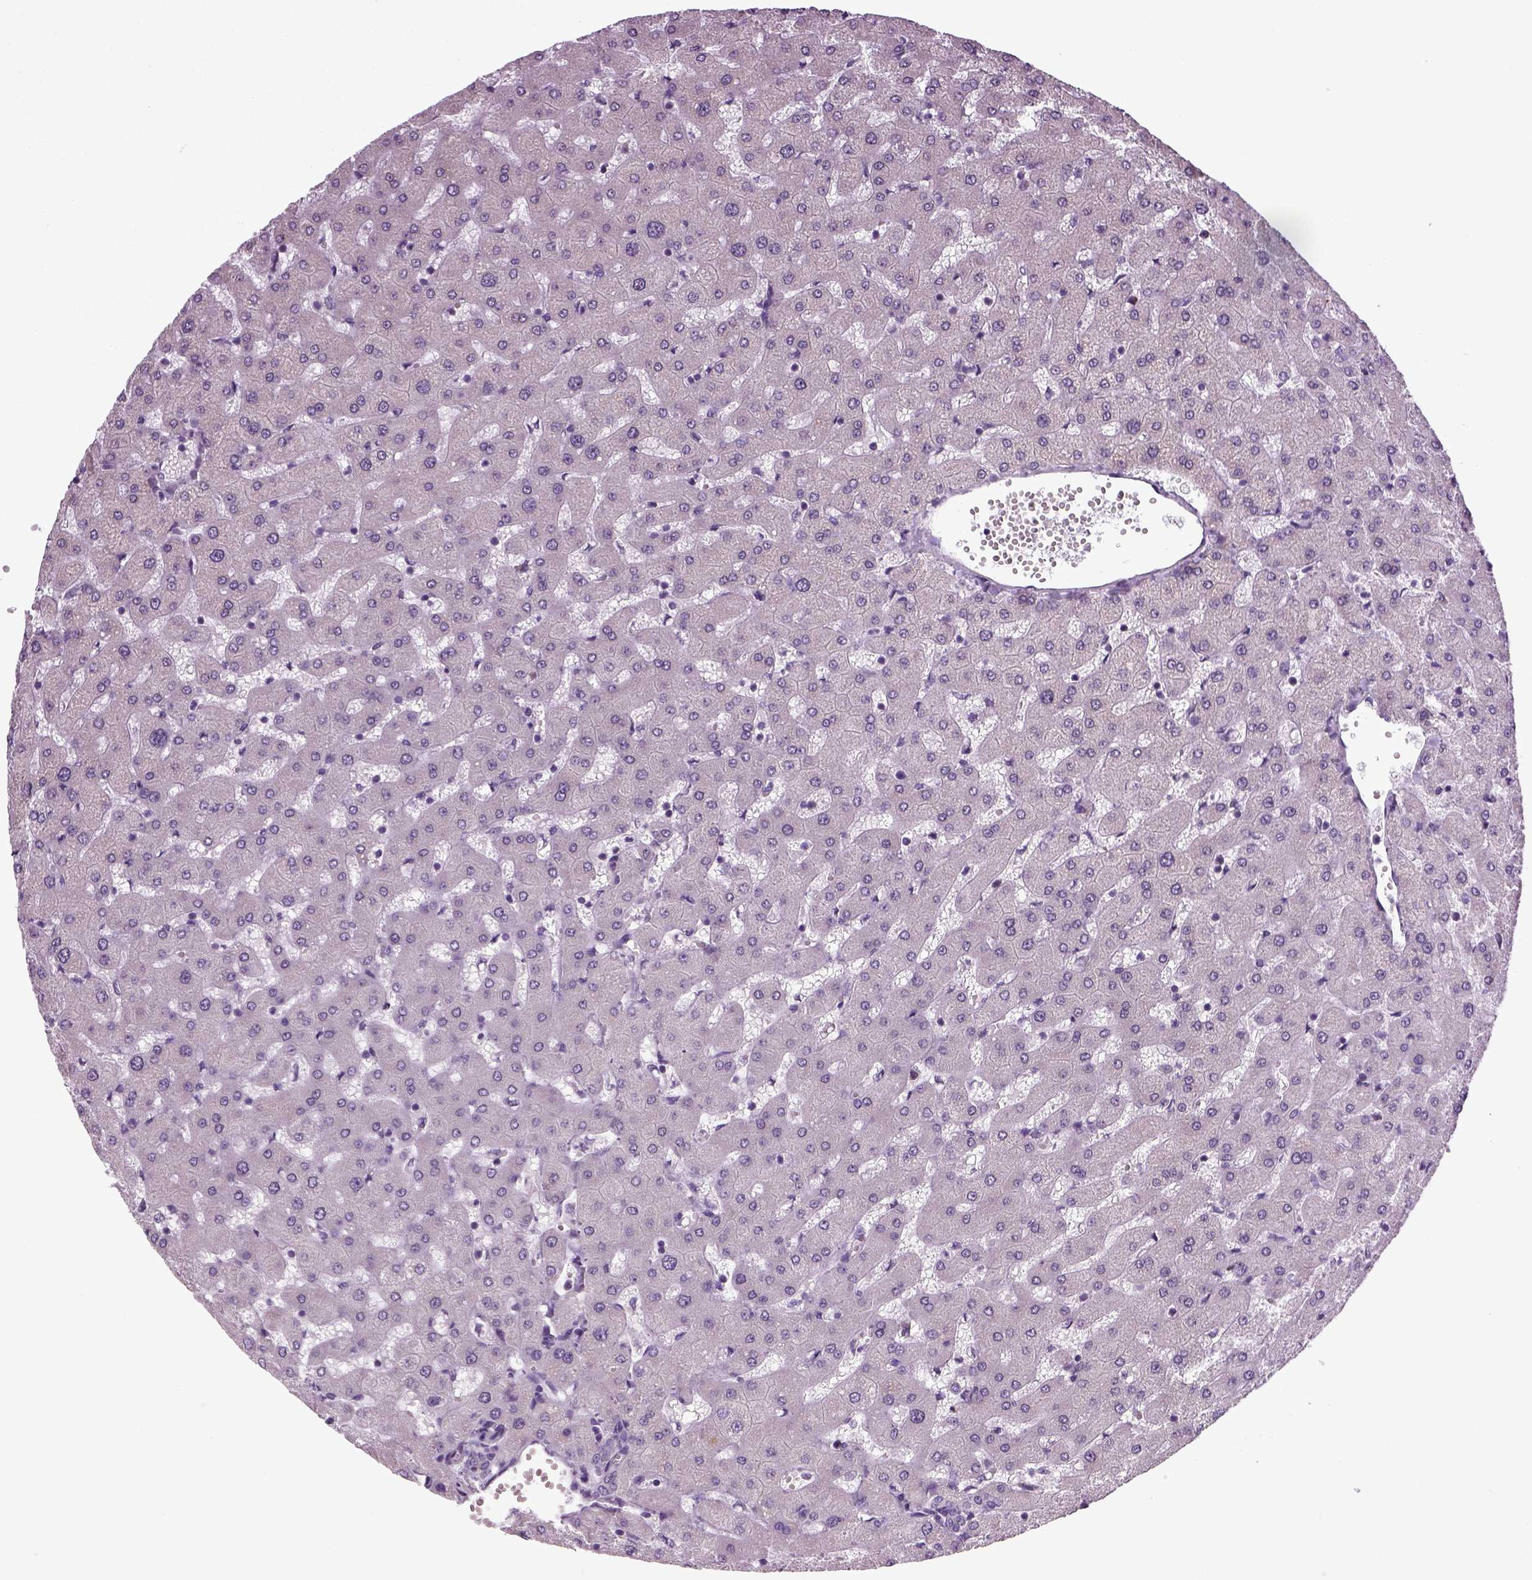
{"staining": {"intensity": "negative", "quantity": "none", "location": "none"}, "tissue": "liver", "cell_type": "Cholangiocytes", "image_type": "normal", "snomed": [{"axis": "morphology", "description": "Normal tissue, NOS"}, {"axis": "topography", "description": "Liver"}], "caption": "The histopathology image reveals no significant staining in cholangiocytes of liver.", "gene": "TPRG1", "patient": {"sex": "female", "age": 63}}